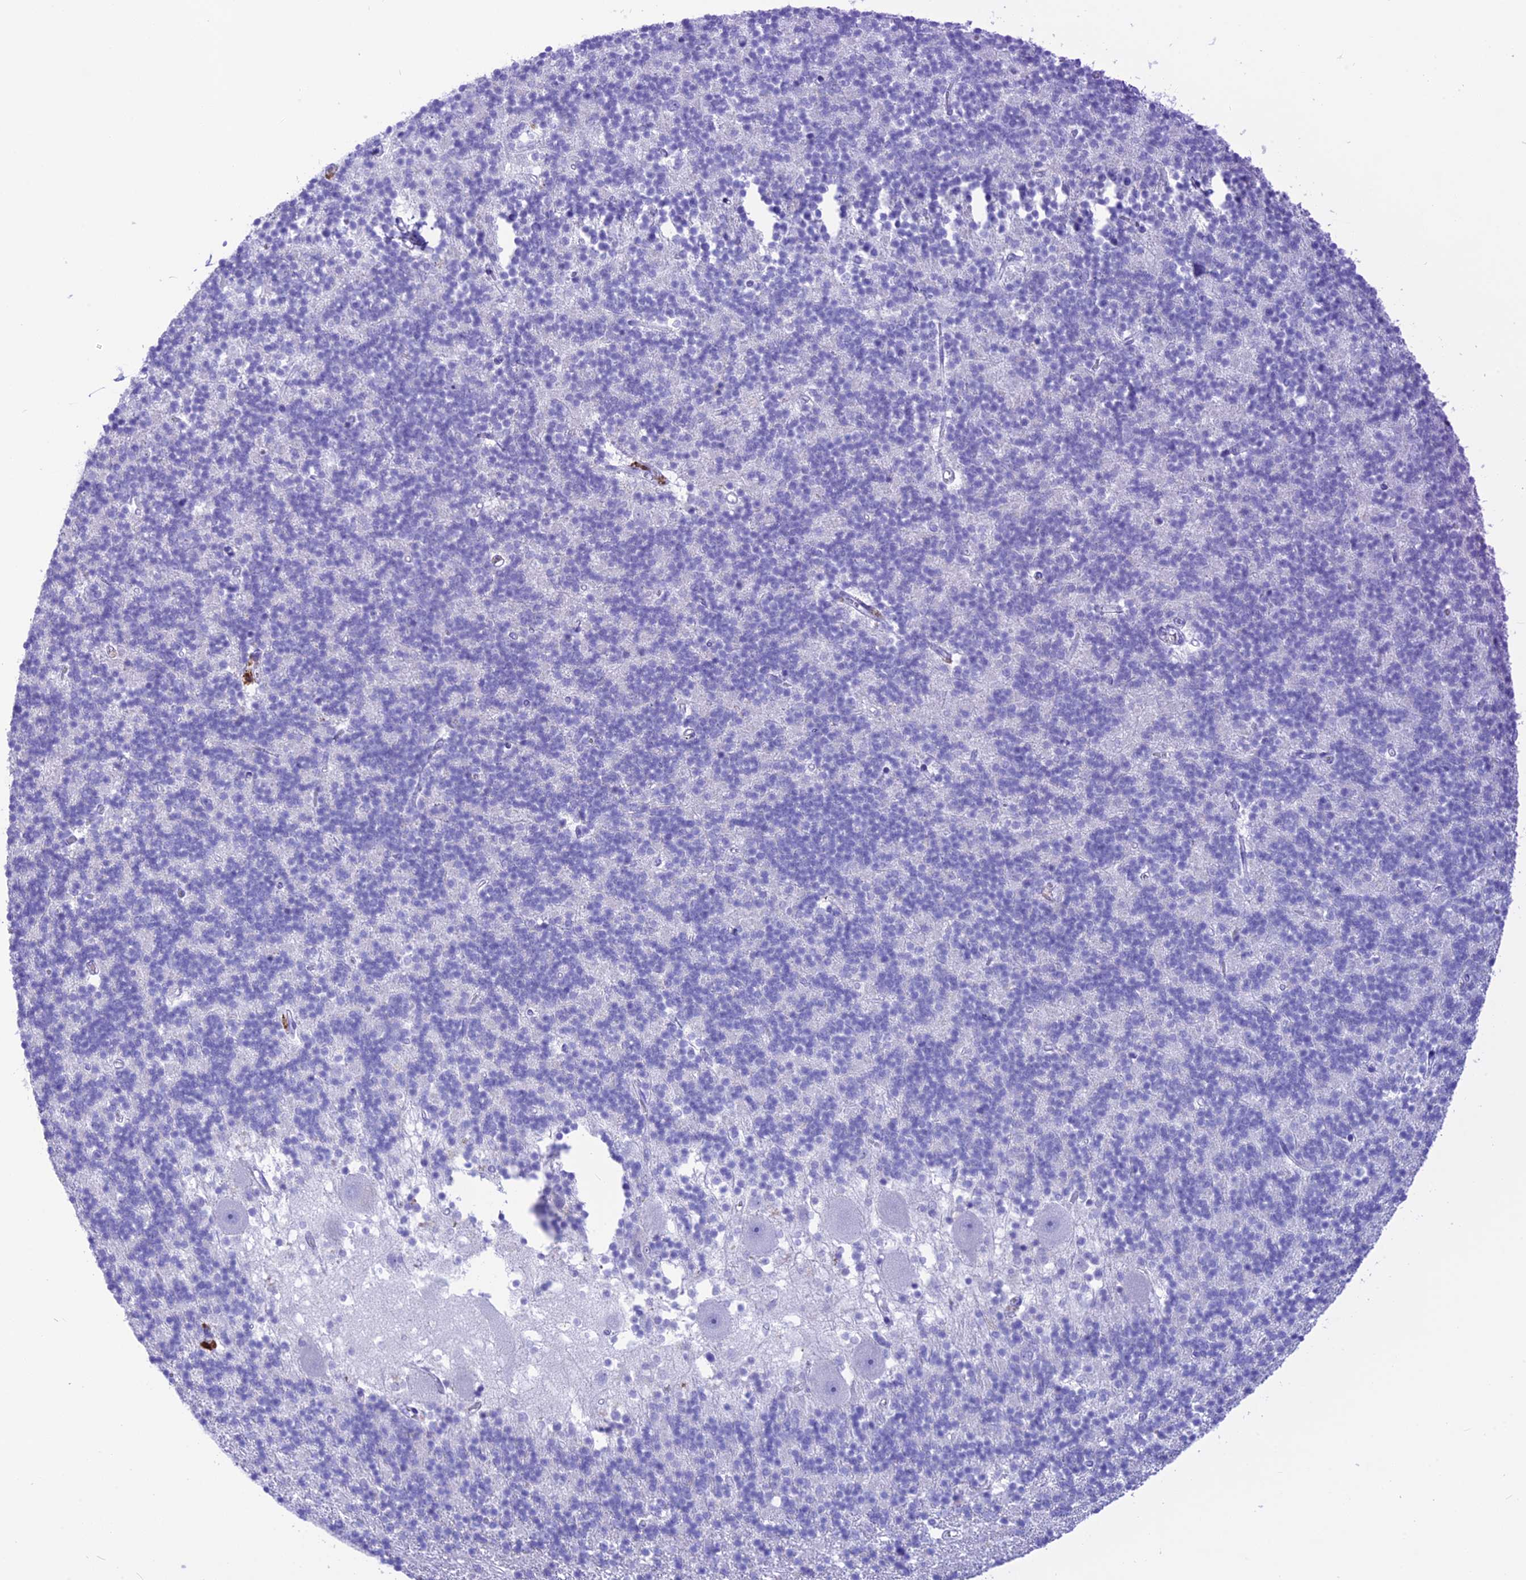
{"staining": {"intensity": "negative", "quantity": "none", "location": "none"}, "tissue": "cerebellum", "cell_type": "Cells in granular layer", "image_type": "normal", "snomed": [{"axis": "morphology", "description": "Normal tissue, NOS"}, {"axis": "topography", "description": "Cerebellum"}], "caption": "This micrograph is of benign cerebellum stained with immunohistochemistry (IHC) to label a protein in brown with the nuclei are counter-stained blue. There is no expression in cells in granular layer. (DAB (3,3'-diaminobenzidine) immunohistochemistry with hematoxylin counter stain).", "gene": "GLYATL1B", "patient": {"sex": "male", "age": 54}}